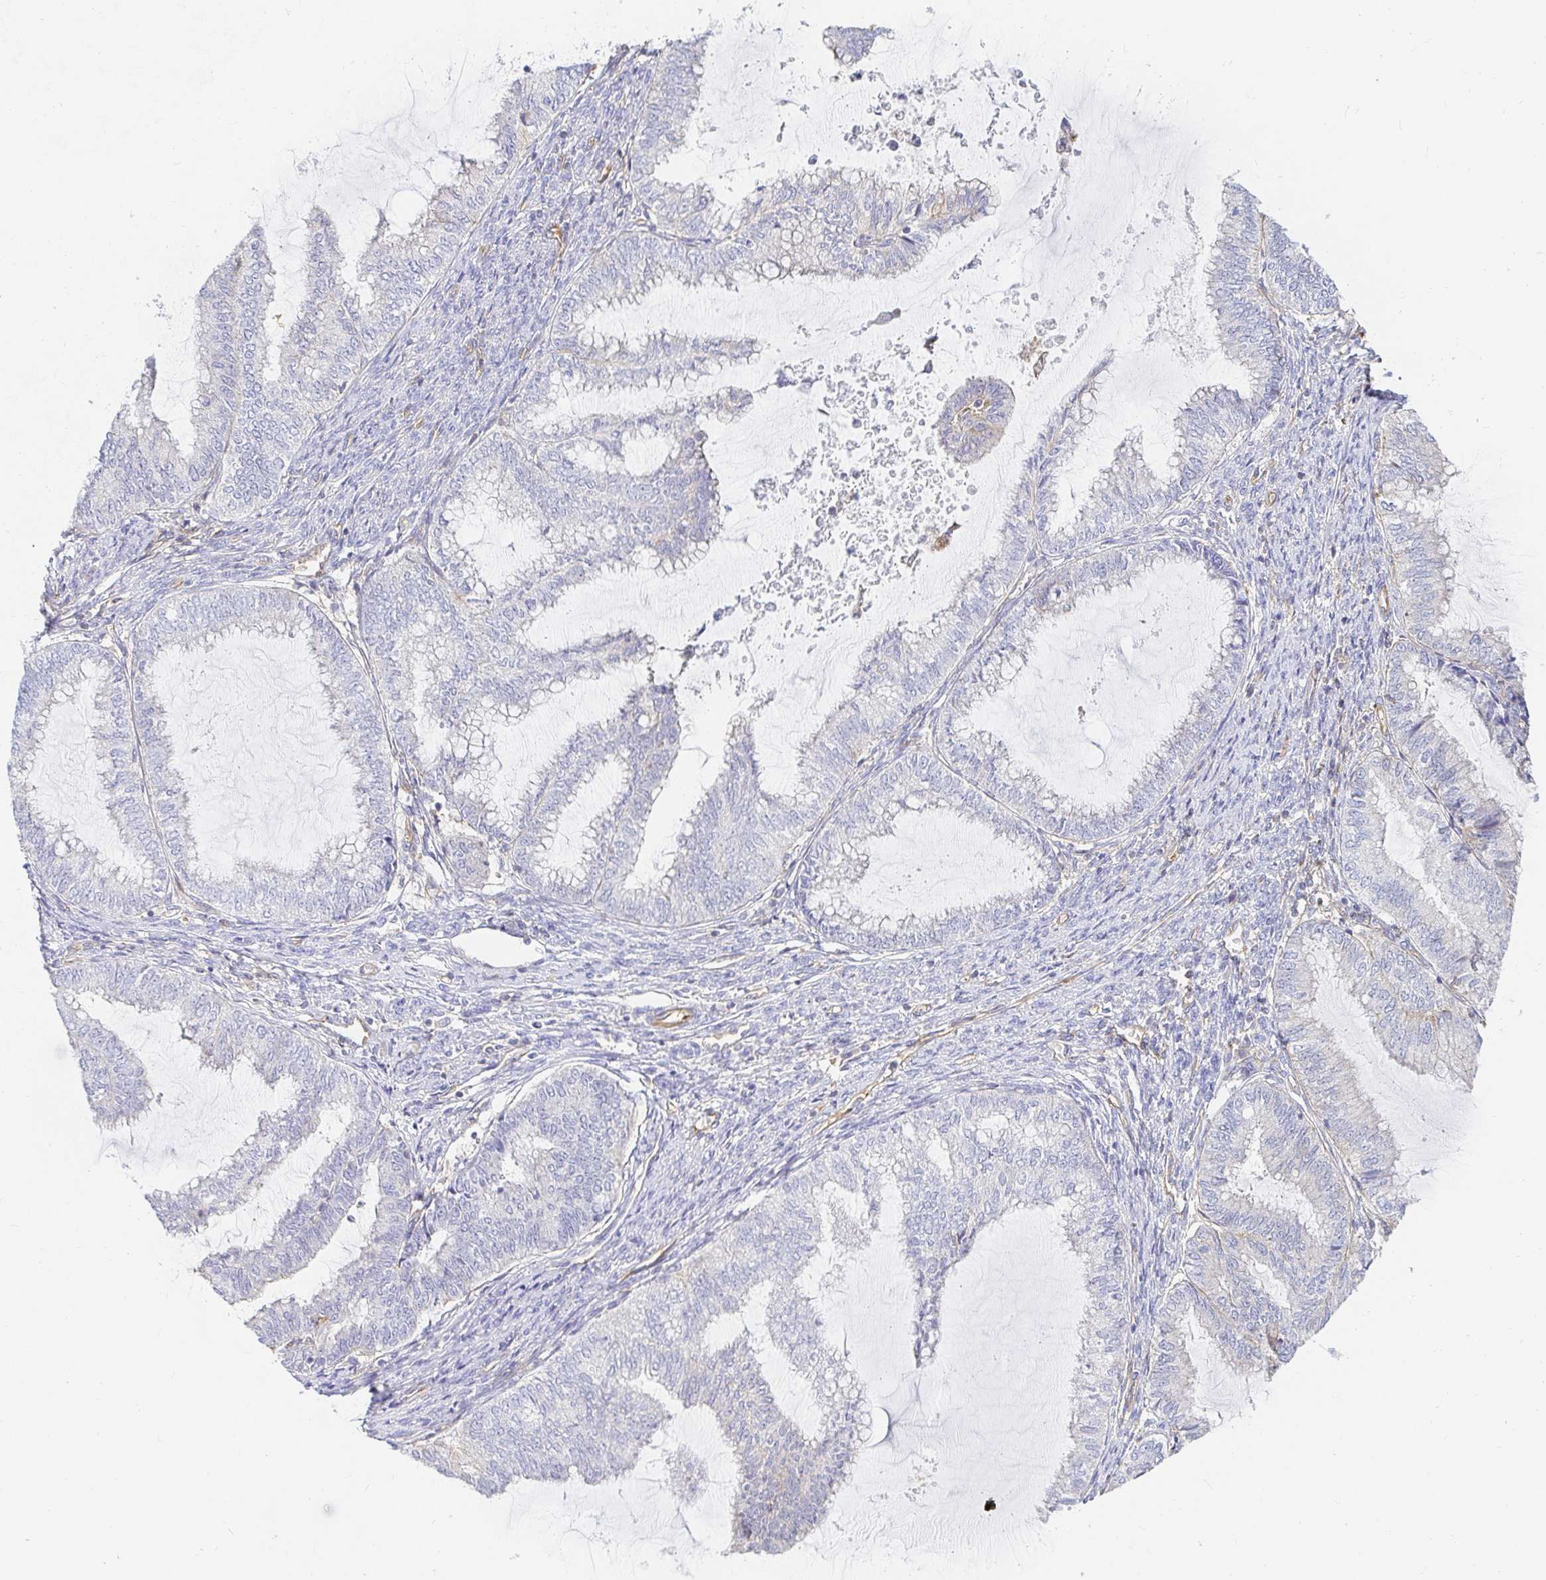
{"staining": {"intensity": "negative", "quantity": "none", "location": "none"}, "tissue": "endometrial cancer", "cell_type": "Tumor cells", "image_type": "cancer", "snomed": [{"axis": "morphology", "description": "Adenocarcinoma, NOS"}, {"axis": "topography", "description": "Endometrium"}], "caption": "A photomicrograph of human endometrial cancer (adenocarcinoma) is negative for staining in tumor cells.", "gene": "TSPAN19", "patient": {"sex": "female", "age": 79}}